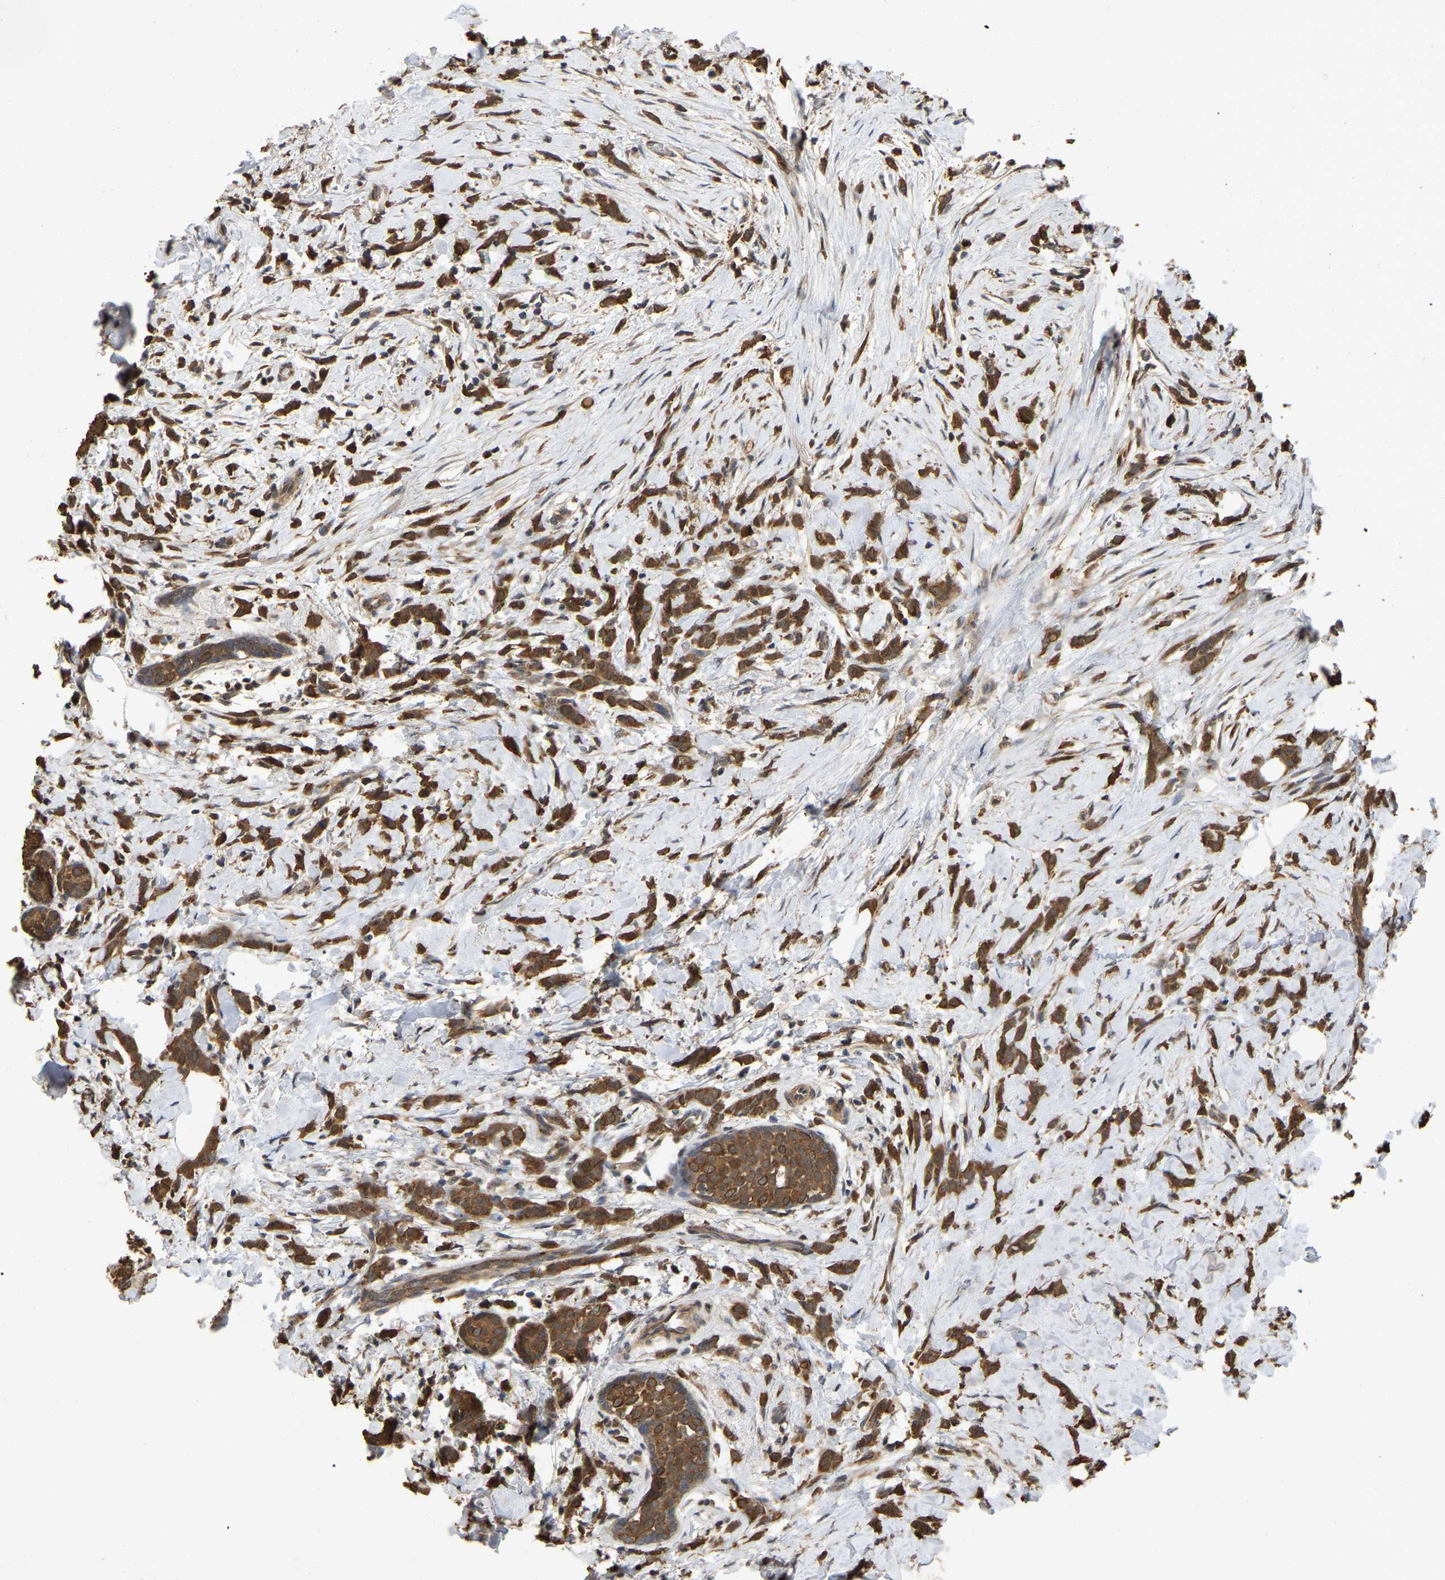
{"staining": {"intensity": "strong", "quantity": ">75%", "location": "cytoplasmic/membranous"}, "tissue": "breast cancer", "cell_type": "Tumor cells", "image_type": "cancer", "snomed": [{"axis": "morphology", "description": "Lobular carcinoma, in situ"}, {"axis": "morphology", "description": "Lobular carcinoma"}, {"axis": "topography", "description": "Breast"}], "caption": "This is a photomicrograph of immunohistochemistry staining of breast lobular carcinoma in situ, which shows strong expression in the cytoplasmic/membranous of tumor cells.", "gene": "FAM219A", "patient": {"sex": "female", "age": 41}}